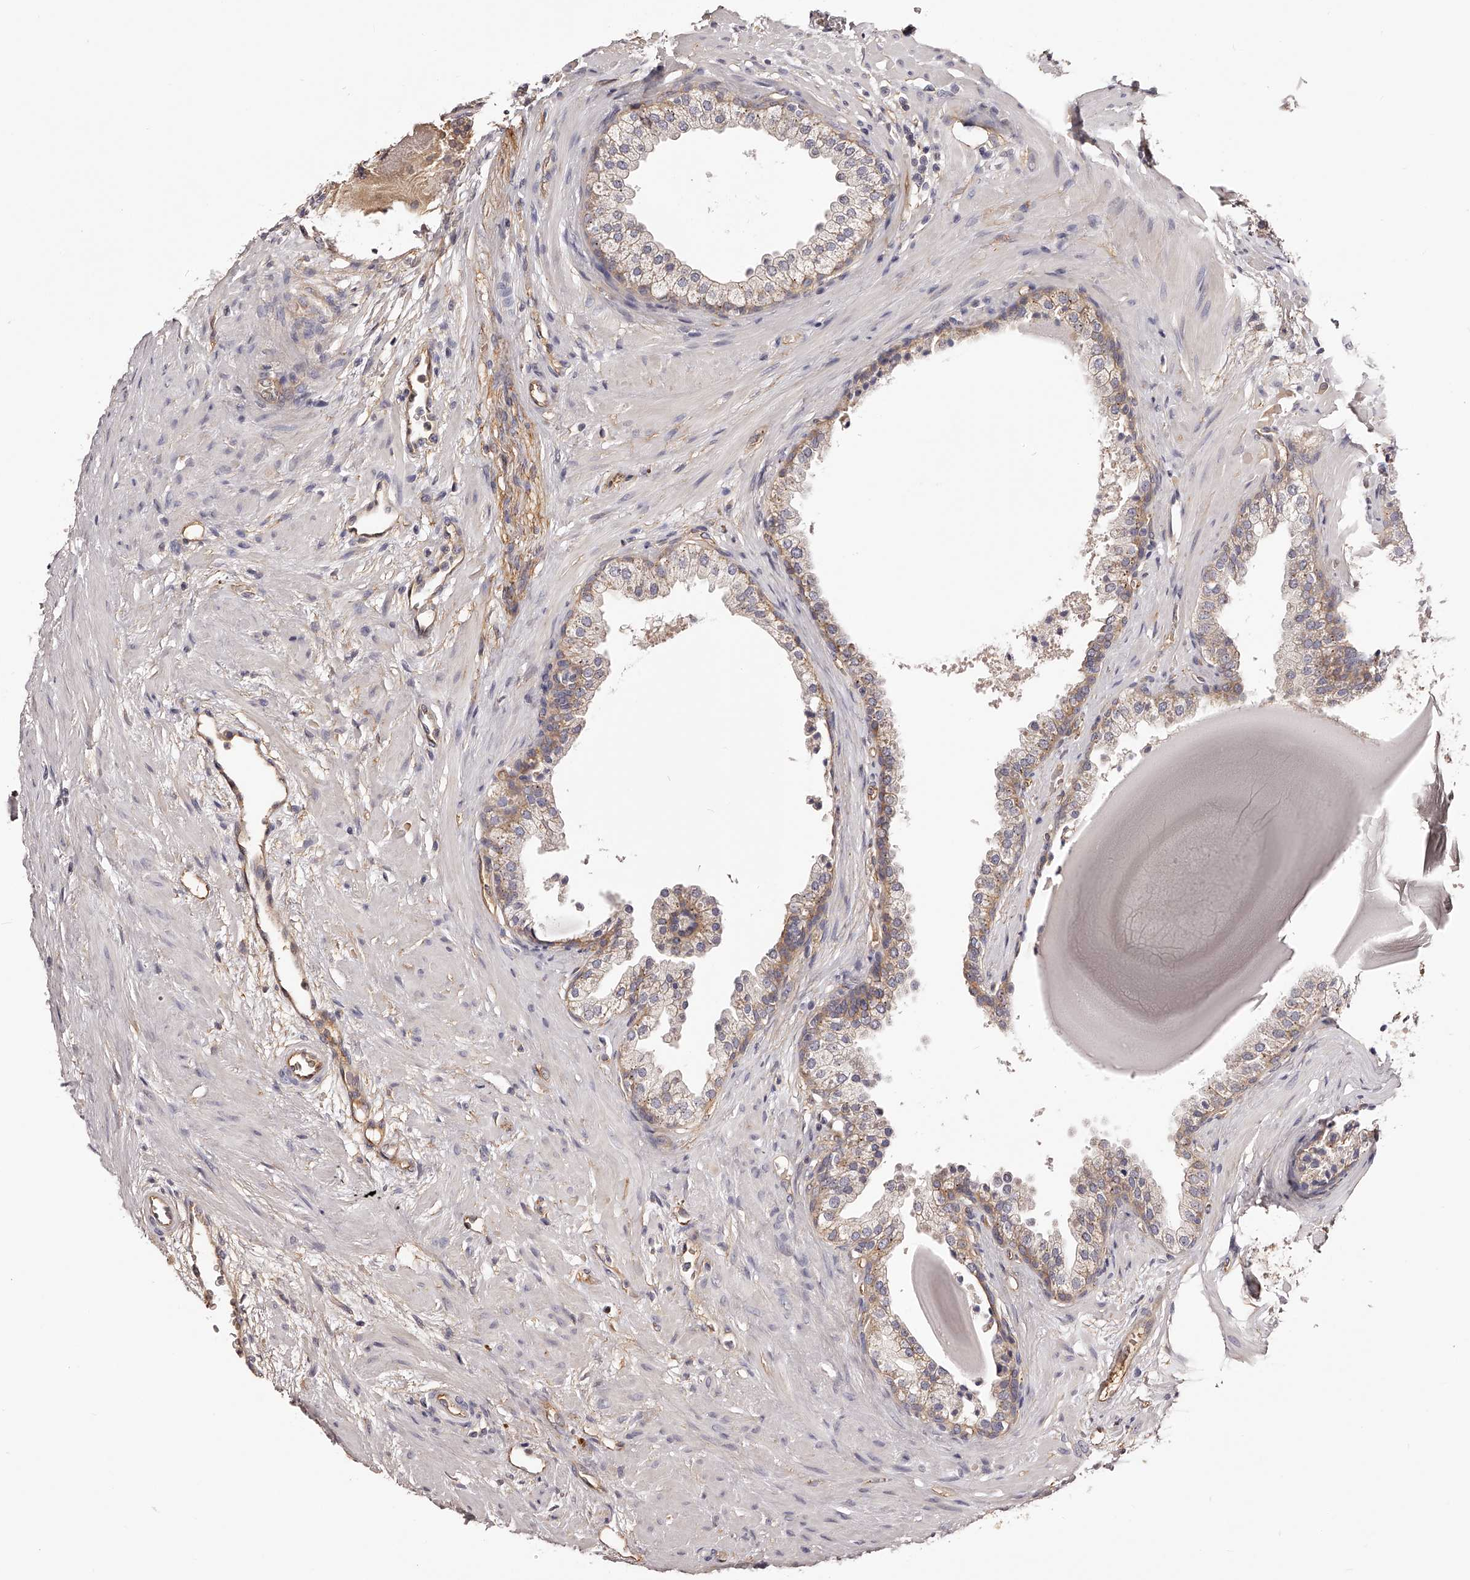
{"staining": {"intensity": "moderate", "quantity": "<25%", "location": "cytoplasmic/membranous"}, "tissue": "prostate", "cell_type": "Glandular cells", "image_type": "normal", "snomed": [{"axis": "morphology", "description": "Normal tissue, NOS"}, {"axis": "topography", "description": "Prostate"}], "caption": "Immunohistochemistry staining of benign prostate, which exhibits low levels of moderate cytoplasmic/membranous expression in approximately <25% of glandular cells indicating moderate cytoplasmic/membranous protein positivity. The staining was performed using DAB (brown) for protein detection and nuclei were counterstained in hematoxylin (blue).", "gene": "LTV1", "patient": {"sex": "male", "age": 48}}